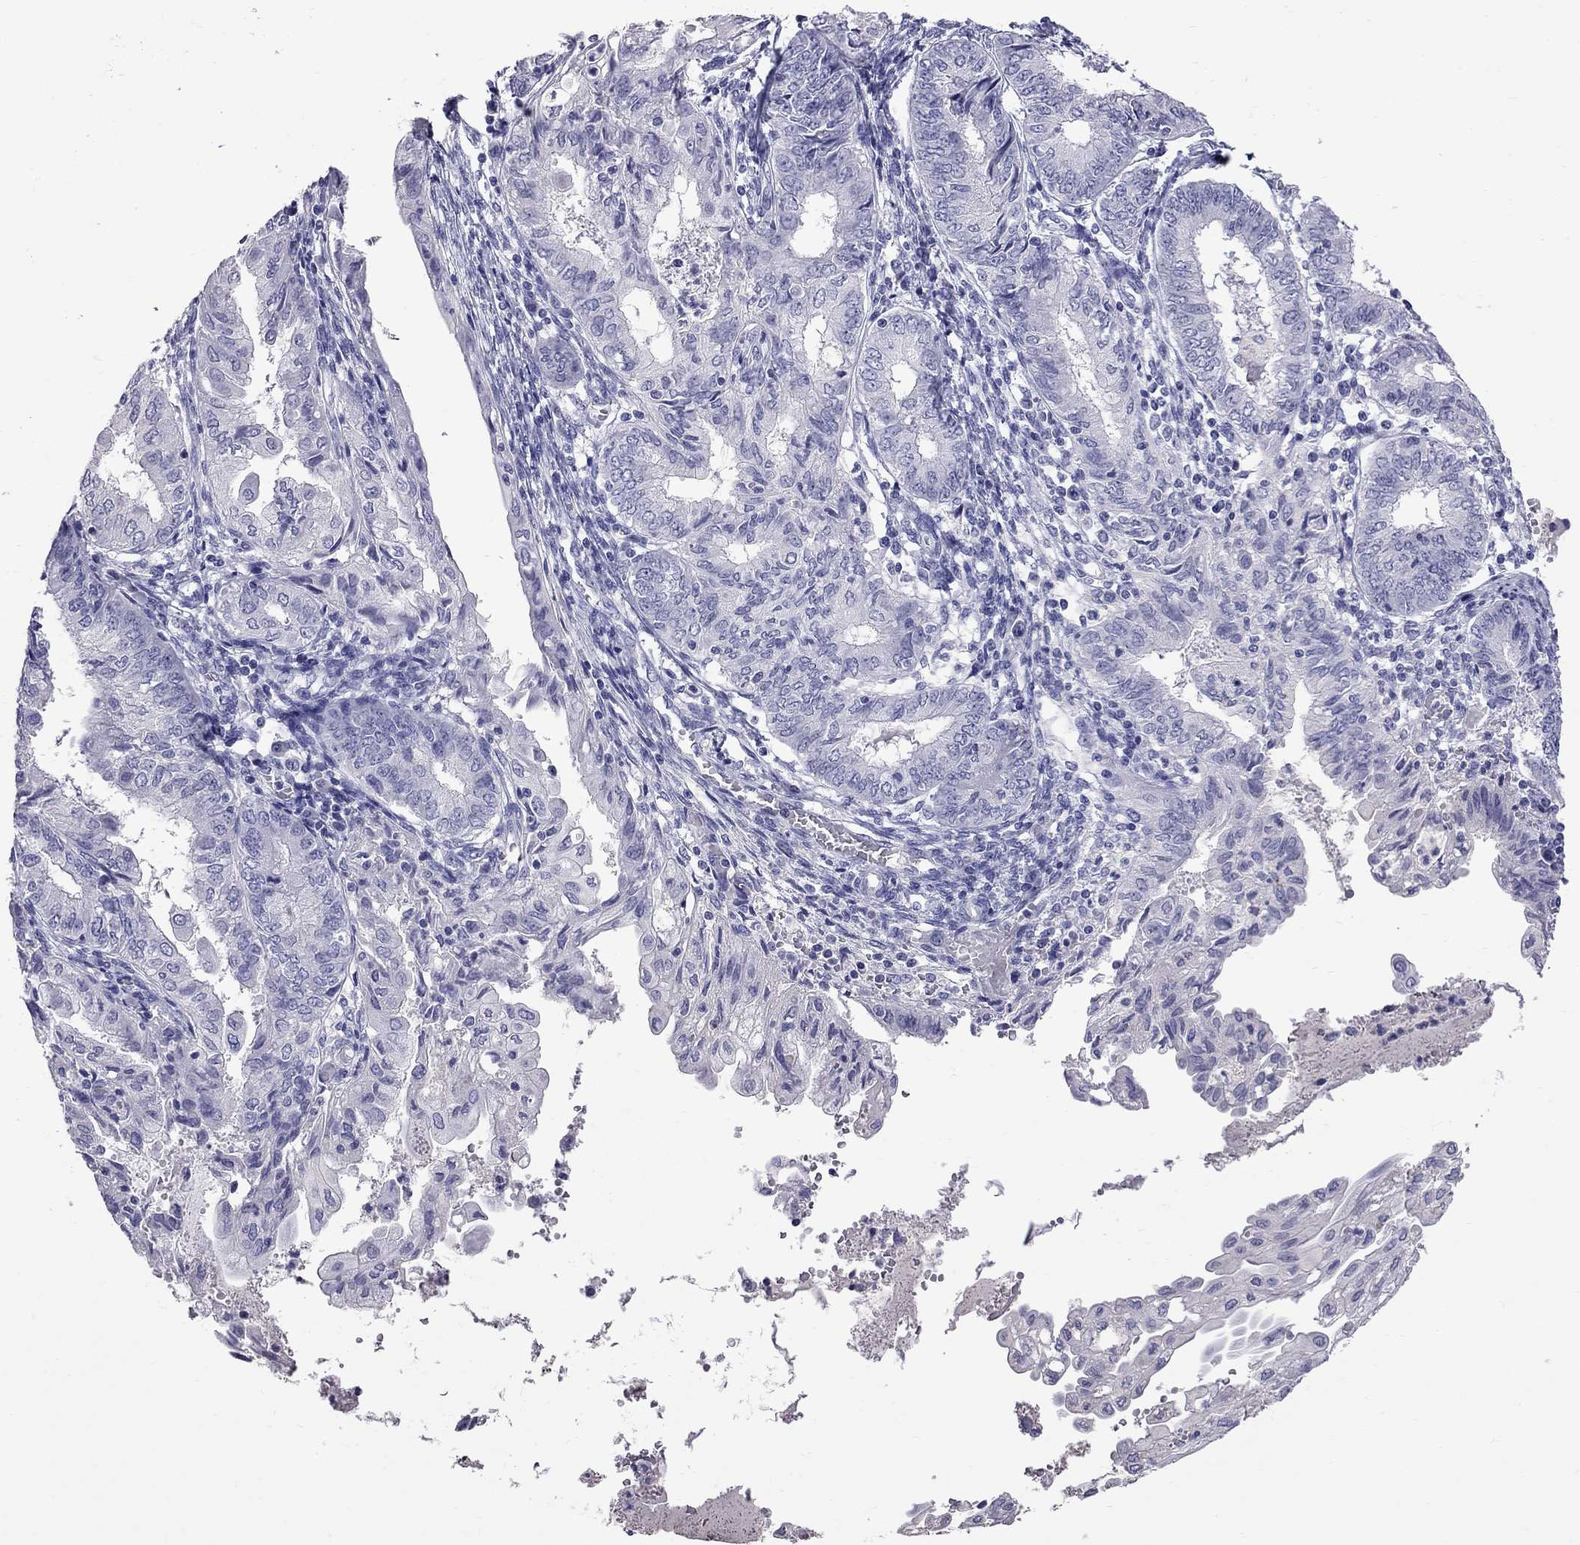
{"staining": {"intensity": "negative", "quantity": "none", "location": "none"}, "tissue": "endometrial cancer", "cell_type": "Tumor cells", "image_type": "cancer", "snomed": [{"axis": "morphology", "description": "Adenocarcinoma, NOS"}, {"axis": "topography", "description": "Endometrium"}], "caption": "Adenocarcinoma (endometrial) stained for a protein using immunohistochemistry (IHC) reveals no positivity tumor cells.", "gene": "CFAP91", "patient": {"sex": "female", "age": 68}}